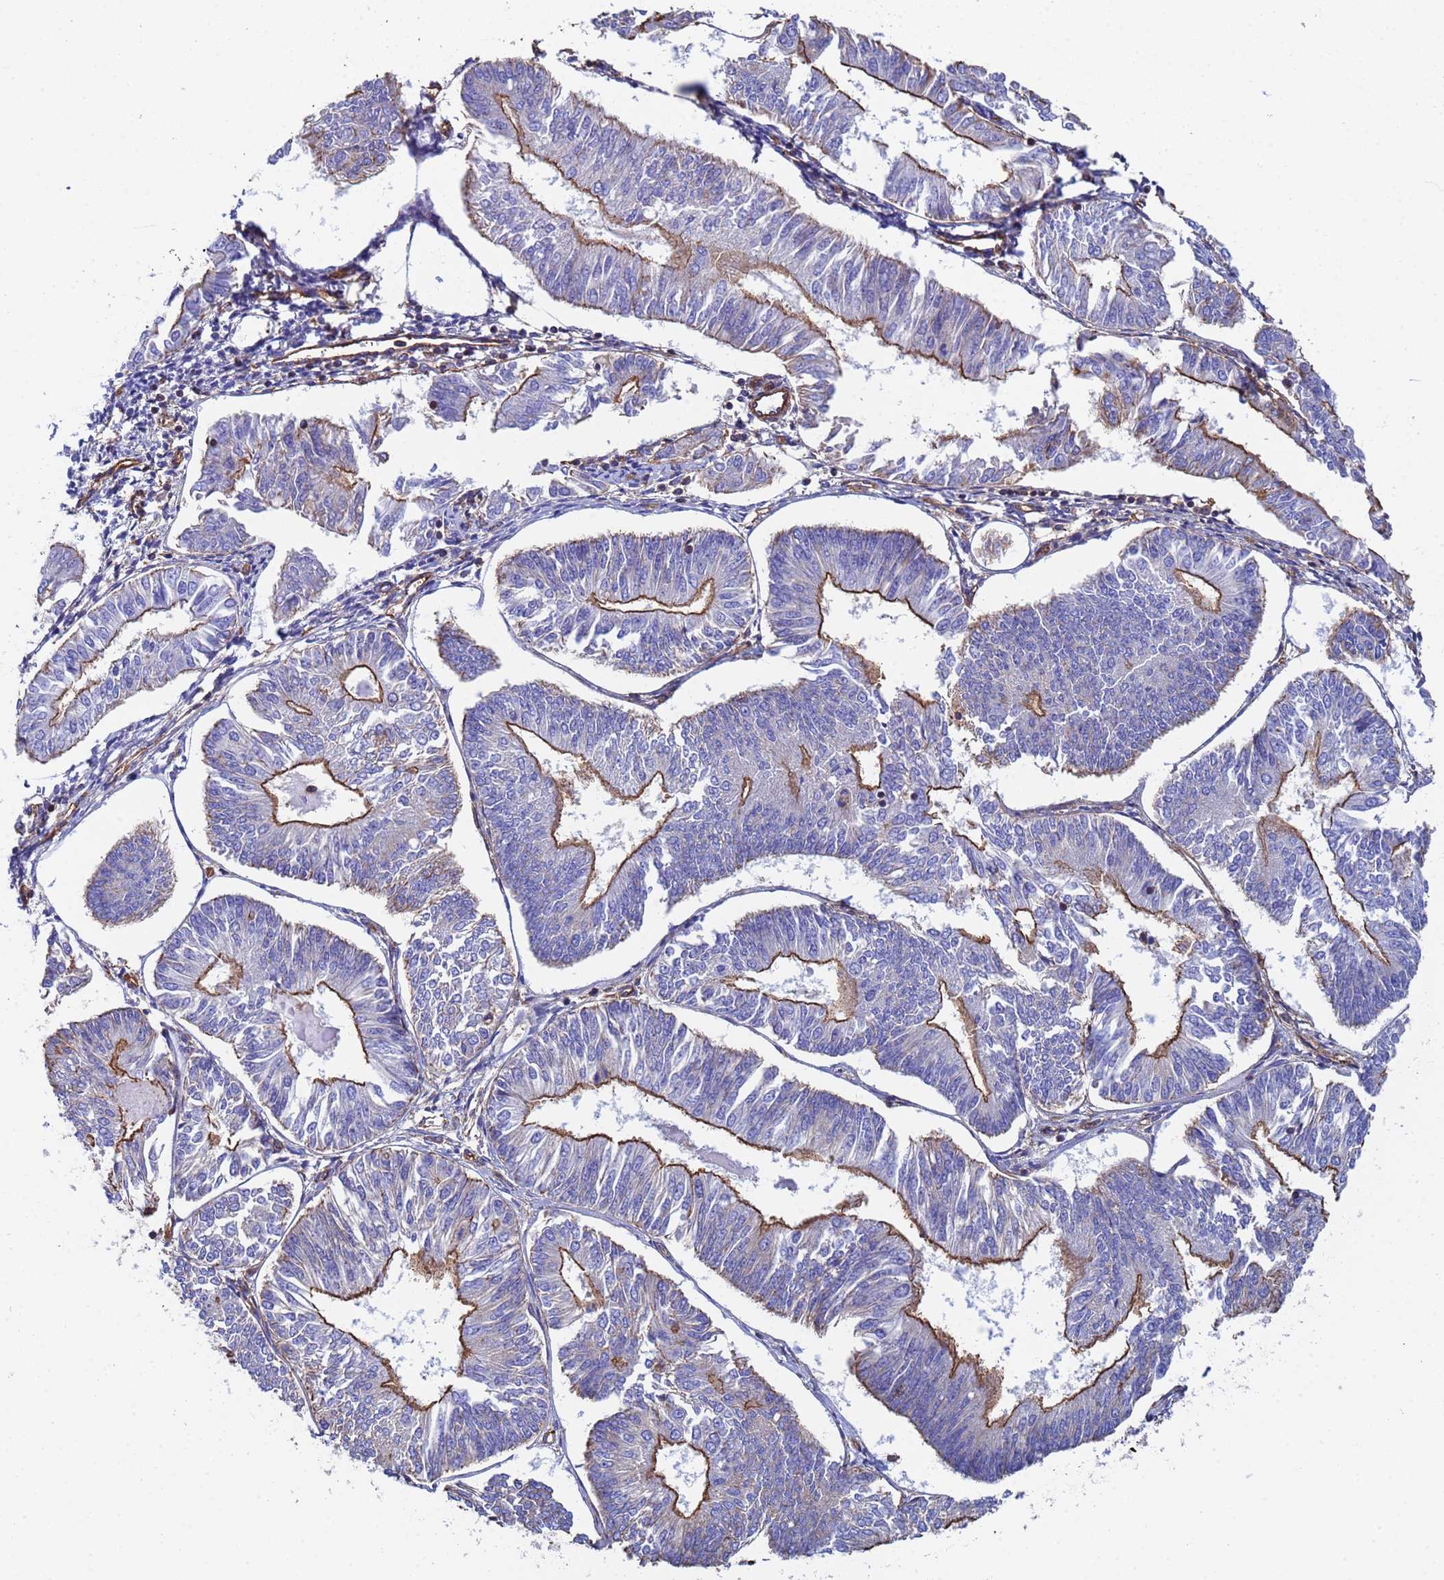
{"staining": {"intensity": "moderate", "quantity": "25%-75%", "location": "cytoplasmic/membranous"}, "tissue": "endometrial cancer", "cell_type": "Tumor cells", "image_type": "cancer", "snomed": [{"axis": "morphology", "description": "Adenocarcinoma, NOS"}, {"axis": "topography", "description": "Endometrium"}], "caption": "Endometrial cancer was stained to show a protein in brown. There is medium levels of moderate cytoplasmic/membranous positivity in about 25%-75% of tumor cells.", "gene": "MYL12A", "patient": {"sex": "female", "age": 58}}